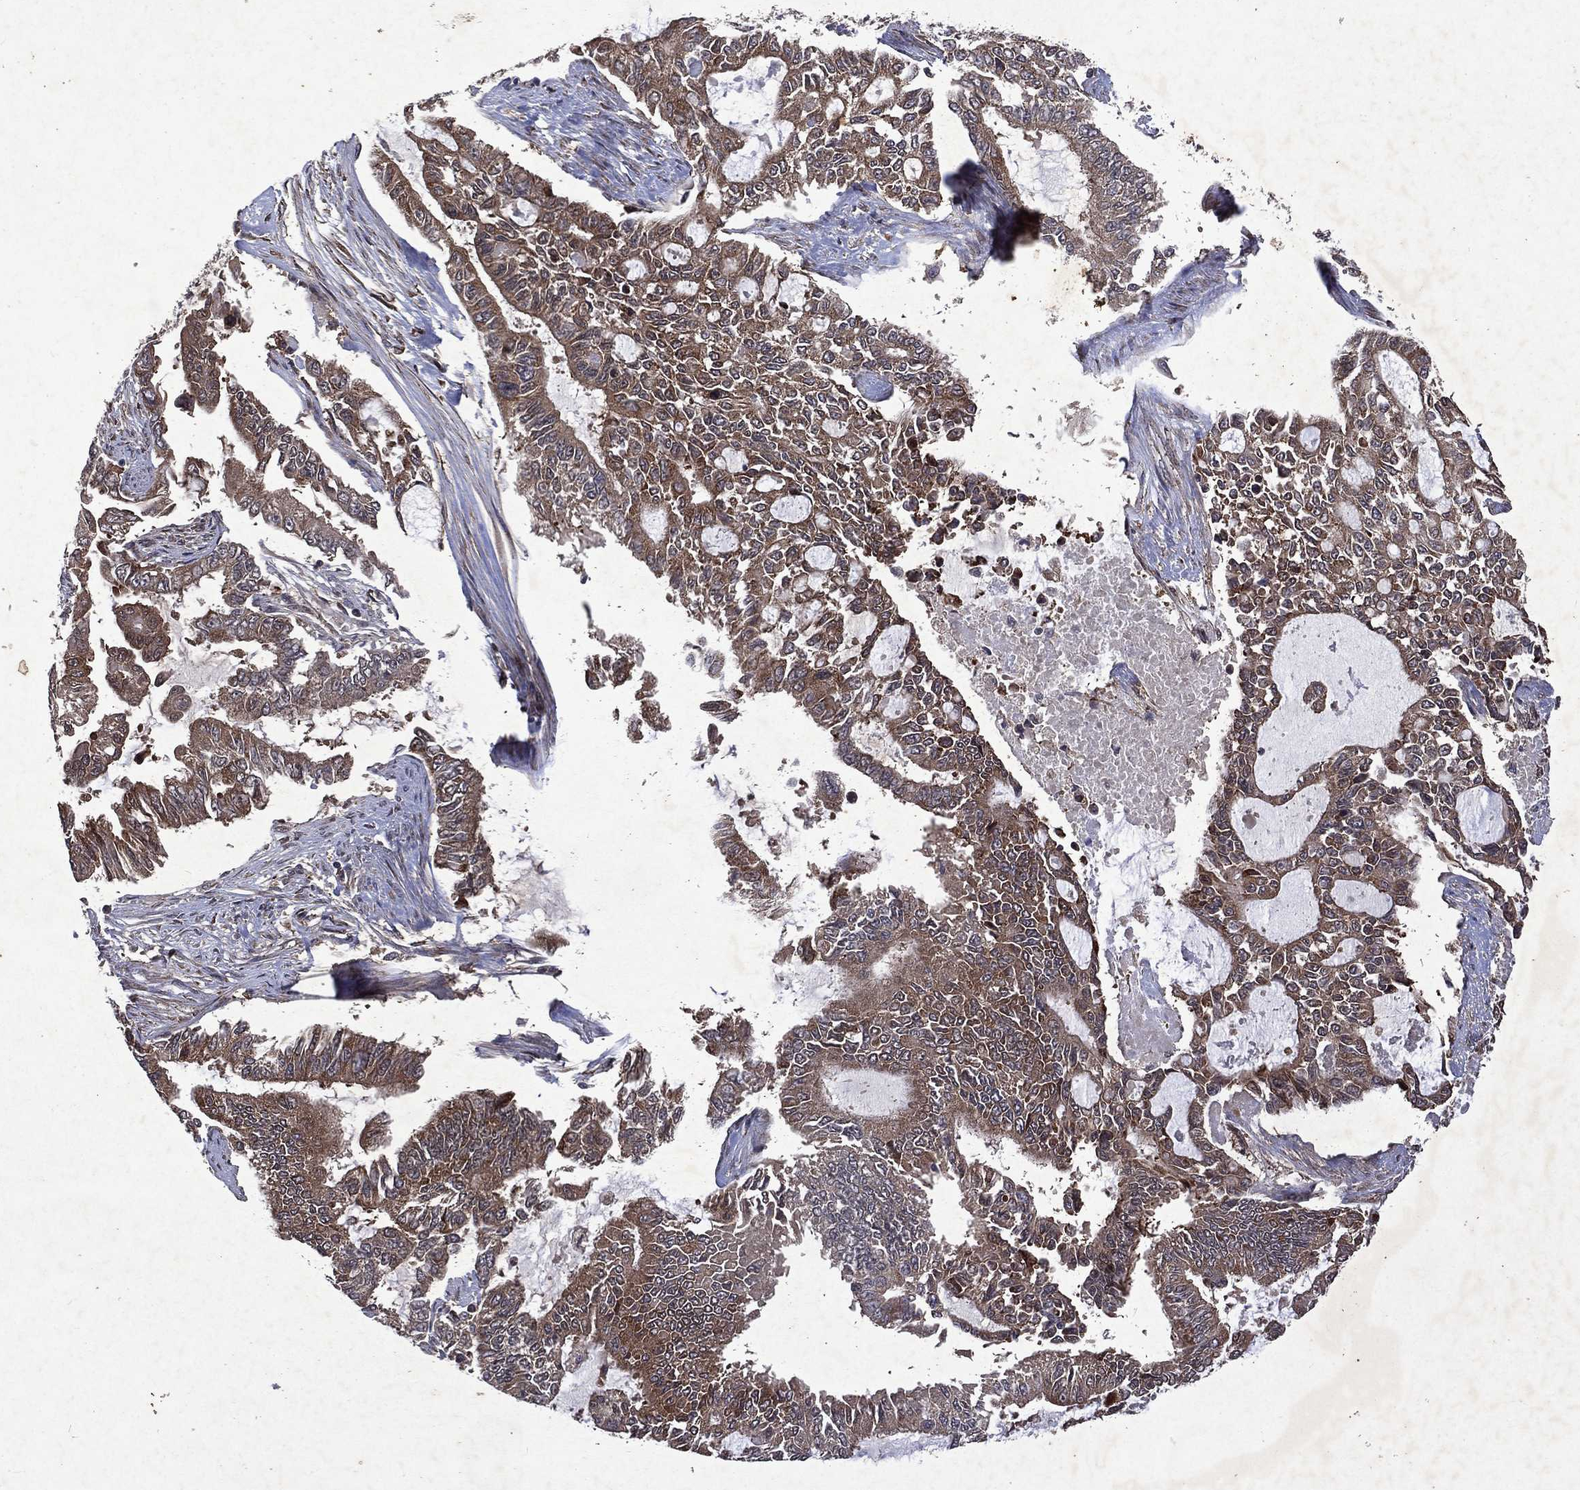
{"staining": {"intensity": "moderate", "quantity": ">75%", "location": "cytoplasmic/membranous"}, "tissue": "endometrial cancer", "cell_type": "Tumor cells", "image_type": "cancer", "snomed": [{"axis": "morphology", "description": "Adenocarcinoma, NOS"}, {"axis": "topography", "description": "Uterus"}], "caption": "Brown immunohistochemical staining in adenocarcinoma (endometrial) reveals moderate cytoplasmic/membranous staining in approximately >75% of tumor cells. Nuclei are stained in blue.", "gene": "MTAP", "patient": {"sex": "female", "age": 59}}